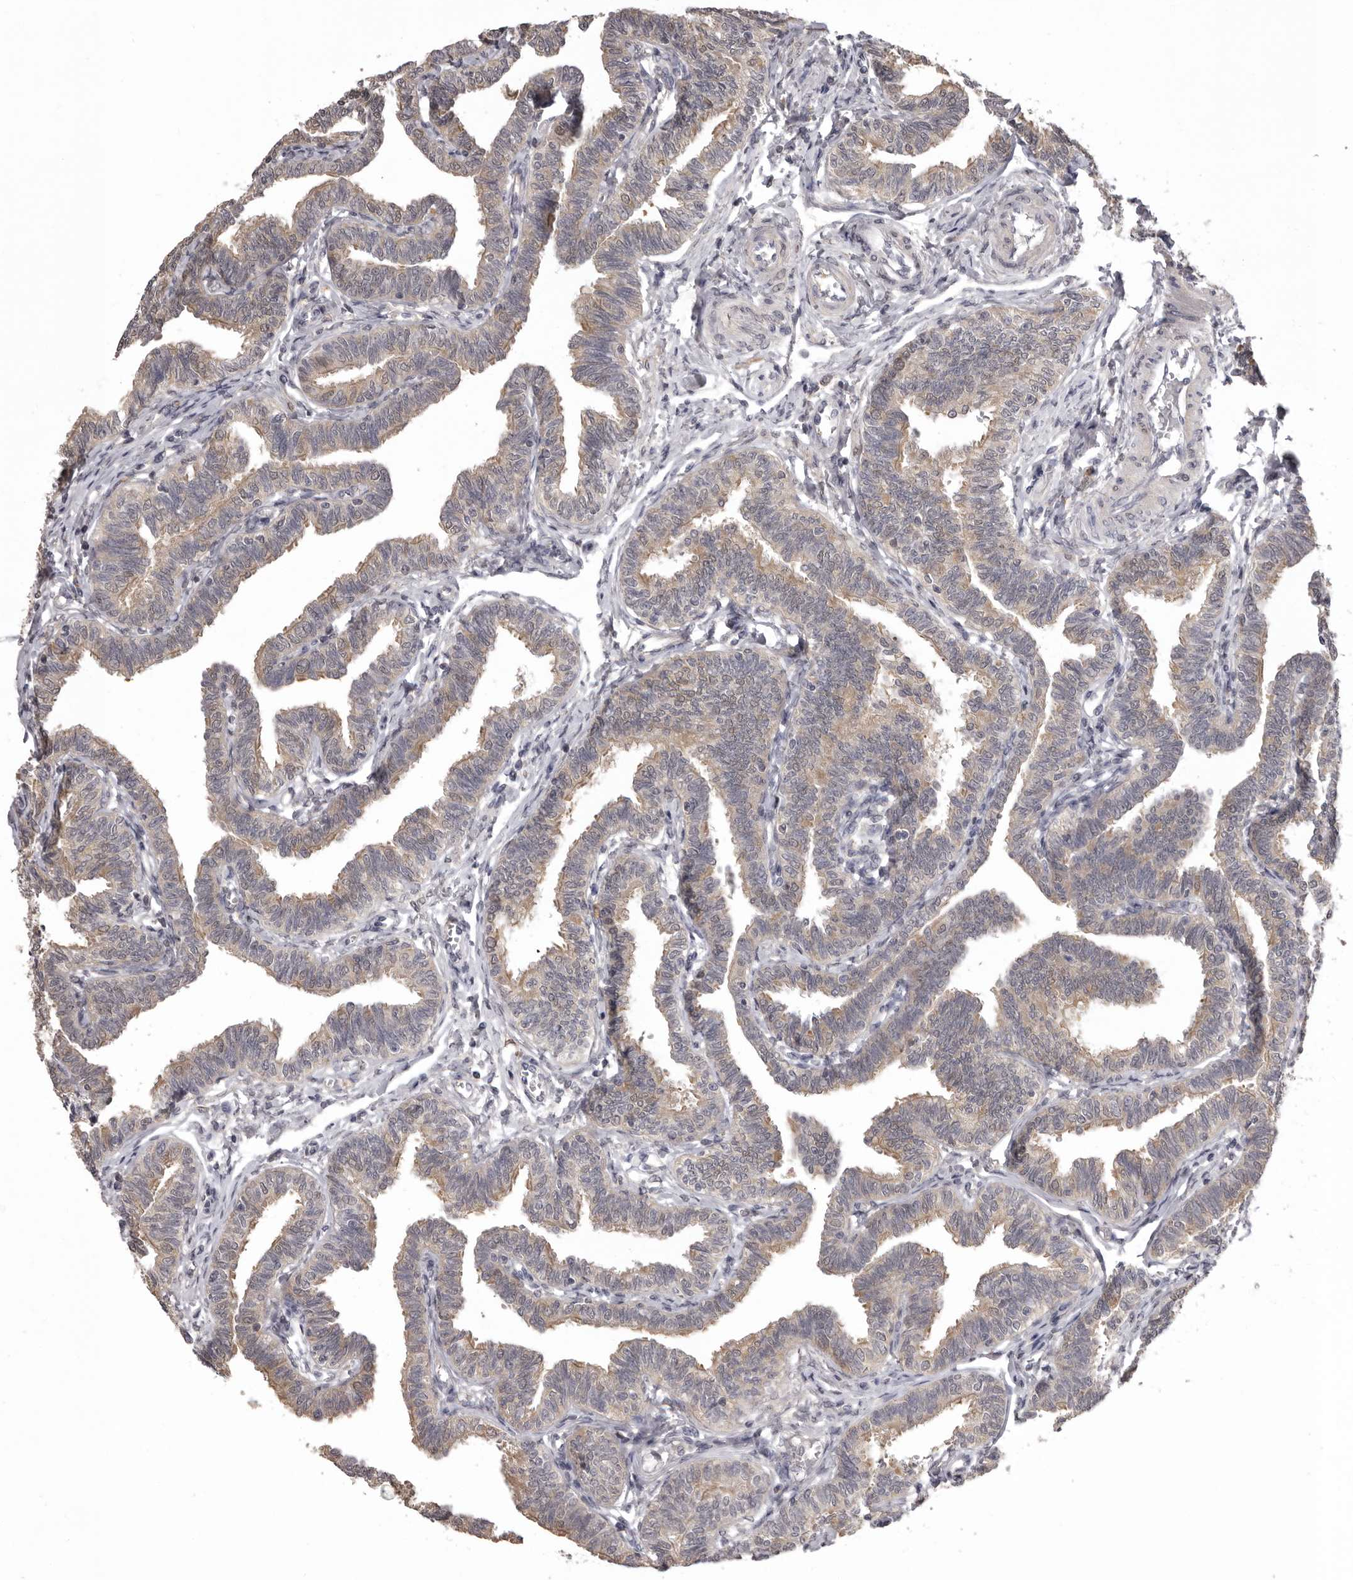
{"staining": {"intensity": "weak", "quantity": ">75%", "location": "cytoplasmic/membranous"}, "tissue": "fallopian tube", "cell_type": "Glandular cells", "image_type": "normal", "snomed": [{"axis": "morphology", "description": "Normal tissue, NOS"}, {"axis": "topography", "description": "Fallopian tube"}, {"axis": "topography", "description": "Ovary"}], "caption": "Immunohistochemical staining of benign human fallopian tube exhibits low levels of weak cytoplasmic/membranous staining in about >75% of glandular cells. (Stains: DAB in brown, nuclei in blue, Microscopy: brightfield microscopy at high magnification).", "gene": "MDH1", "patient": {"sex": "female", "age": 23}}